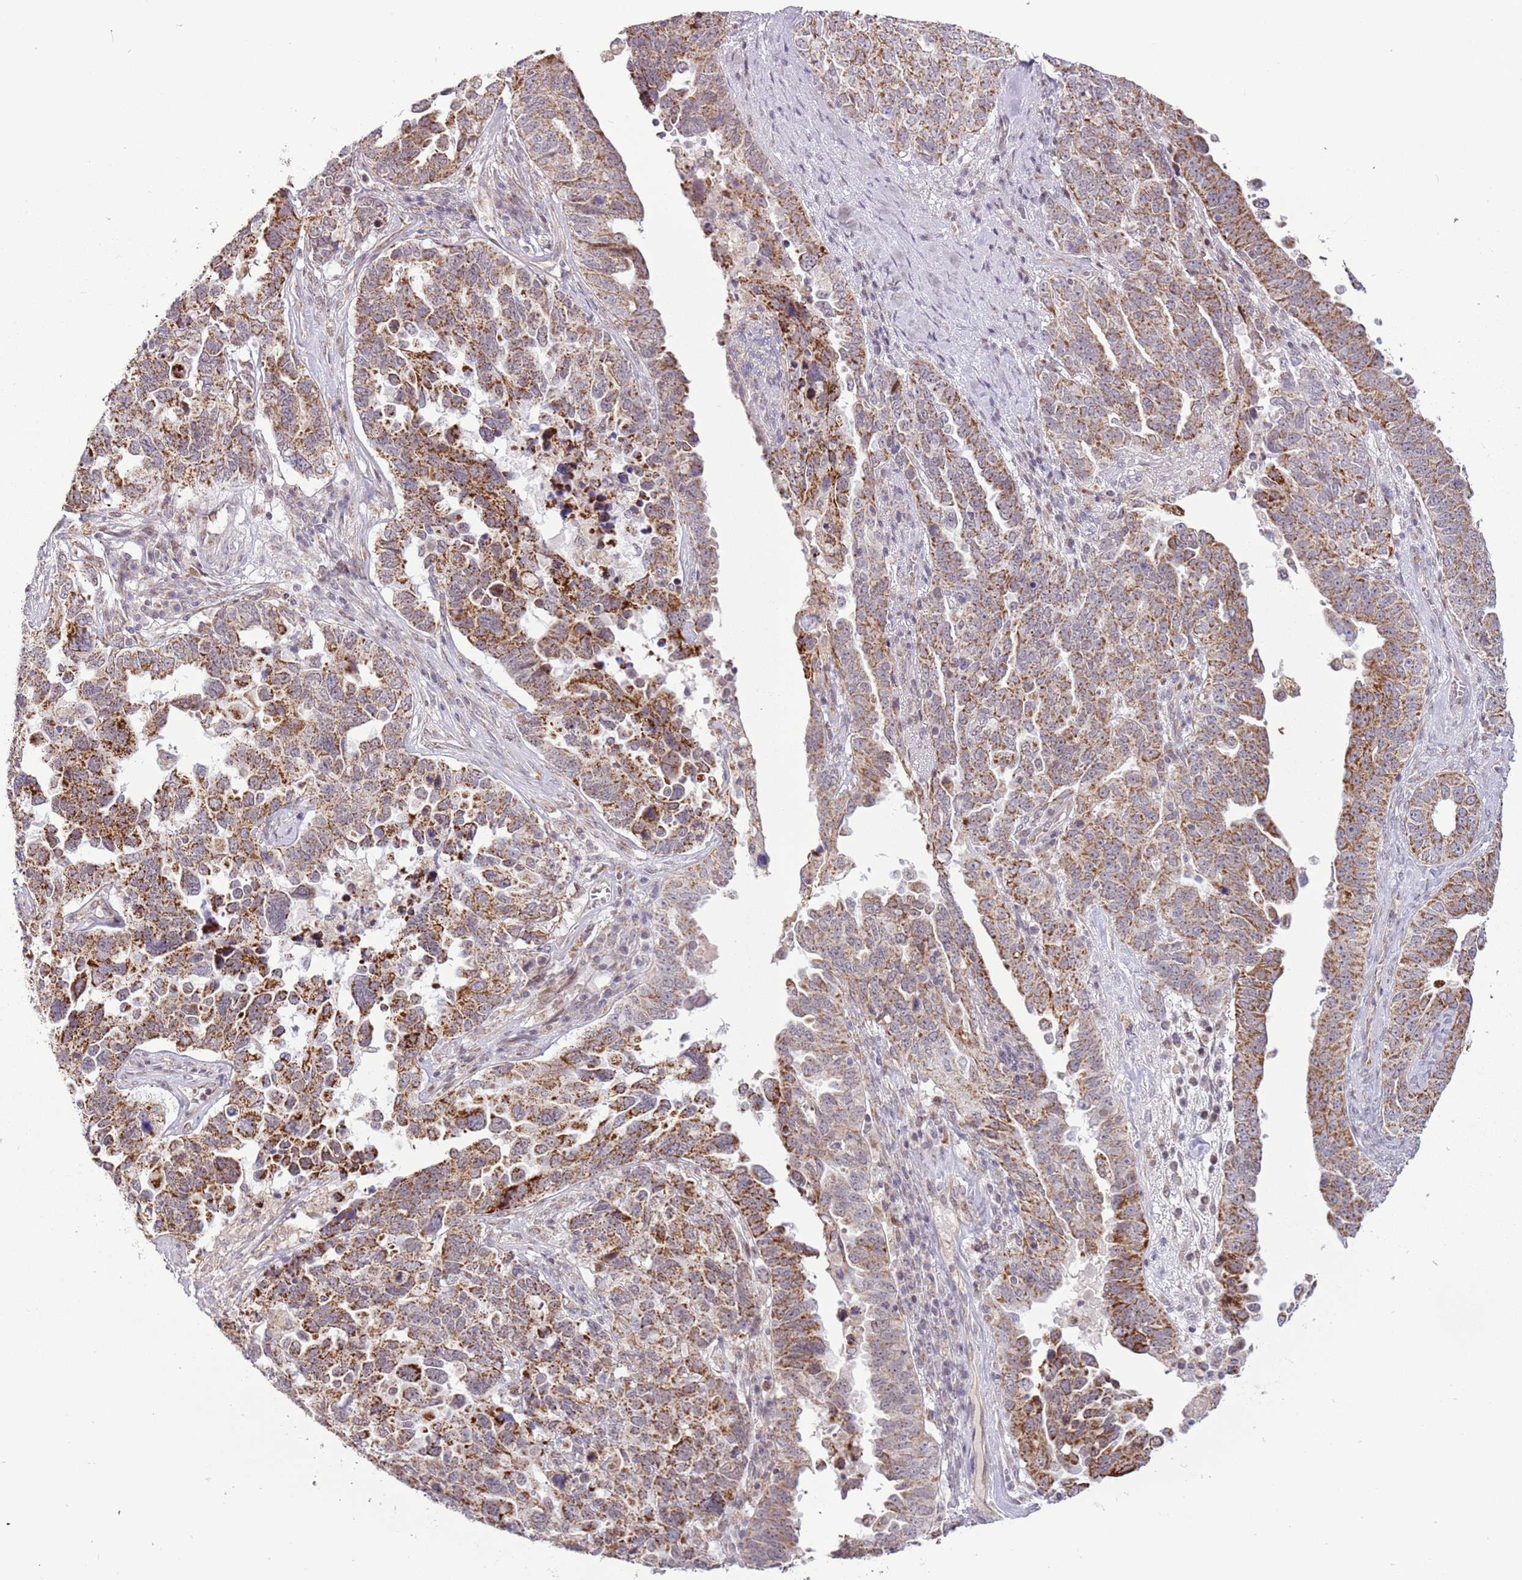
{"staining": {"intensity": "moderate", "quantity": ">75%", "location": "cytoplasmic/membranous"}, "tissue": "ovarian cancer", "cell_type": "Tumor cells", "image_type": "cancer", "snomed": [{"axis": "morphology", "description": "Carcinoma, endometroid"}, {"axis": "topography", "description": "Ovary"}], "caption": "Tumor cells demonstrate moderate cytoplasmic/membranous positivity in approximately >75% of cells in ovarian cancer (endometroid carcinoma).", "gene": "MLLT11", "patient": {"sex": "female", "age": 62}}